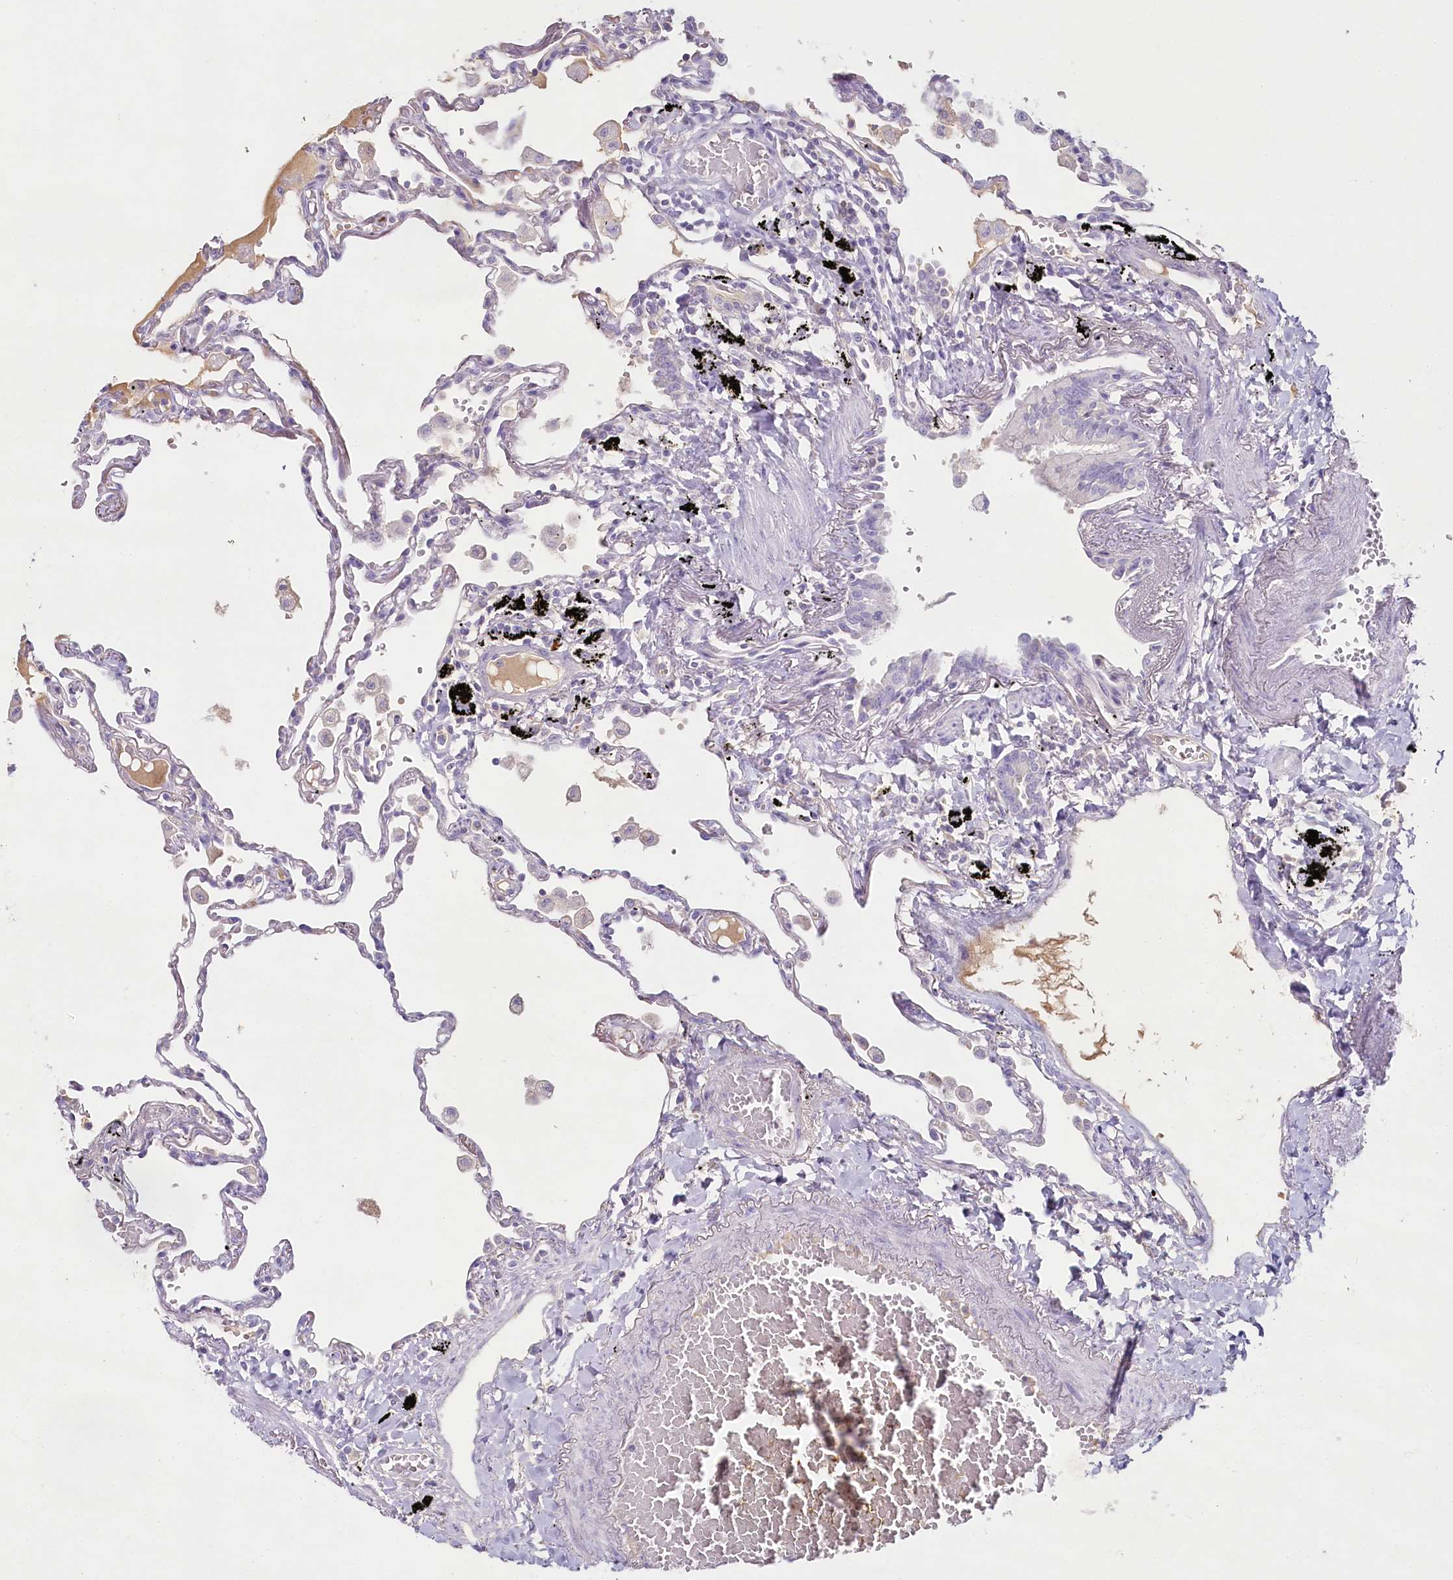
{"staining": {"intensity": "negative", "quantity": "none", "location": "none"}, "tissue": "lung", "cell_type": "Alveolar cells", "image_type": "normal", "snomed": [{"axis": "morphology", "description": "Normal tissue, NOS"}, {"axis": "topography", "description": "Lung"}], "caption": "Protein analysis of unremarkable lung reveals no significant positivity in alveolar cells. Nuclei are stained in blue.", "gene": "HPD", "patient": {"sex": "female", "age": 67}}